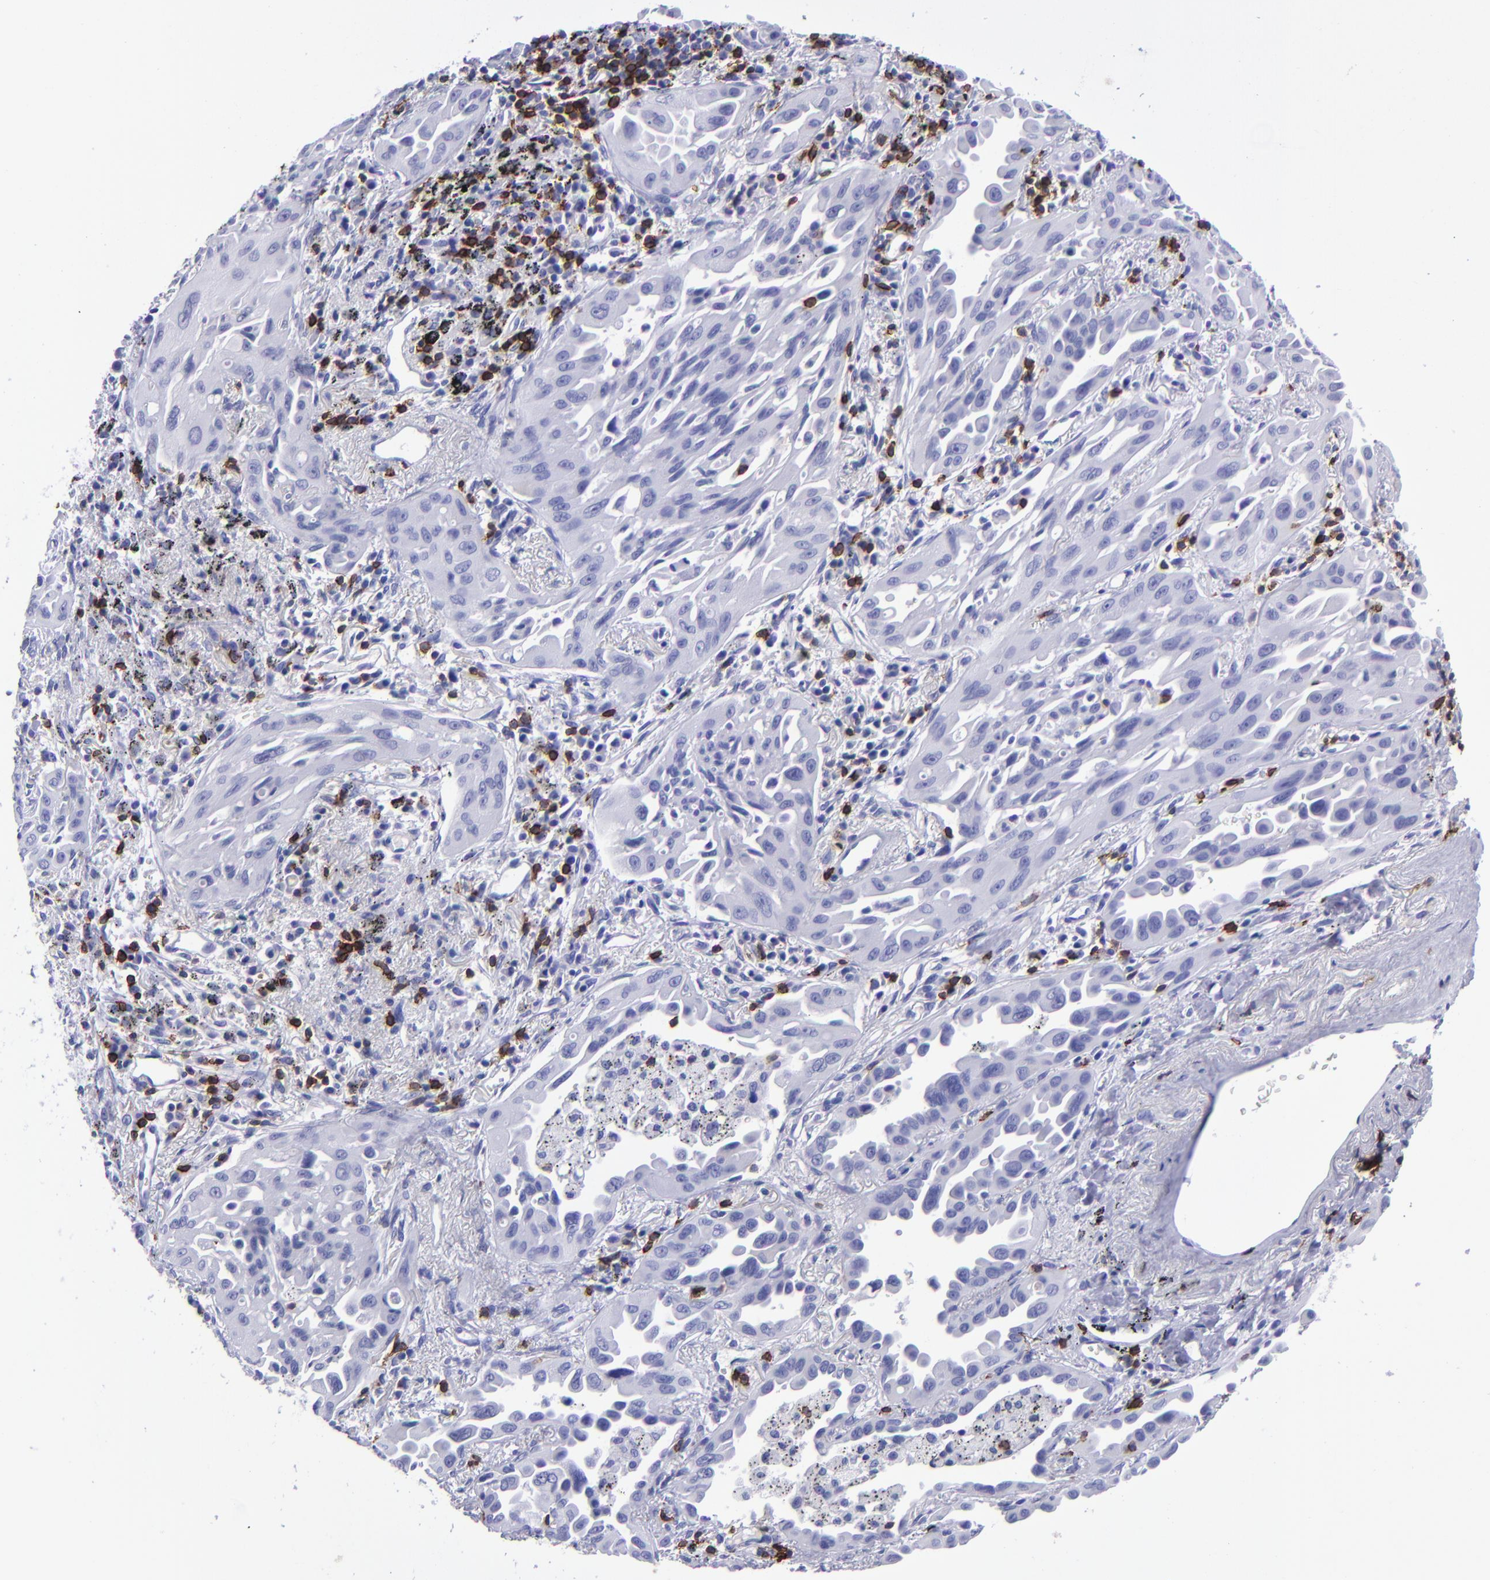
{"staining": {"intensity": "negative", "quantity": "none", "location": "none"}, "tissue": "lung cancer", "cell_type": "Tumor cells", "image_type": "cancer", "snomed": [{"axis": "morphology", "description": "Adenocarcinoma, NOS"}, {"axis": "topography", "description": "Lung"}], "caption": "Tumor cells show no significant positivity in lung cancer (adenocarcinoma).", "gene": "CD6", "patient": {"sex": "male", "age": 68}}